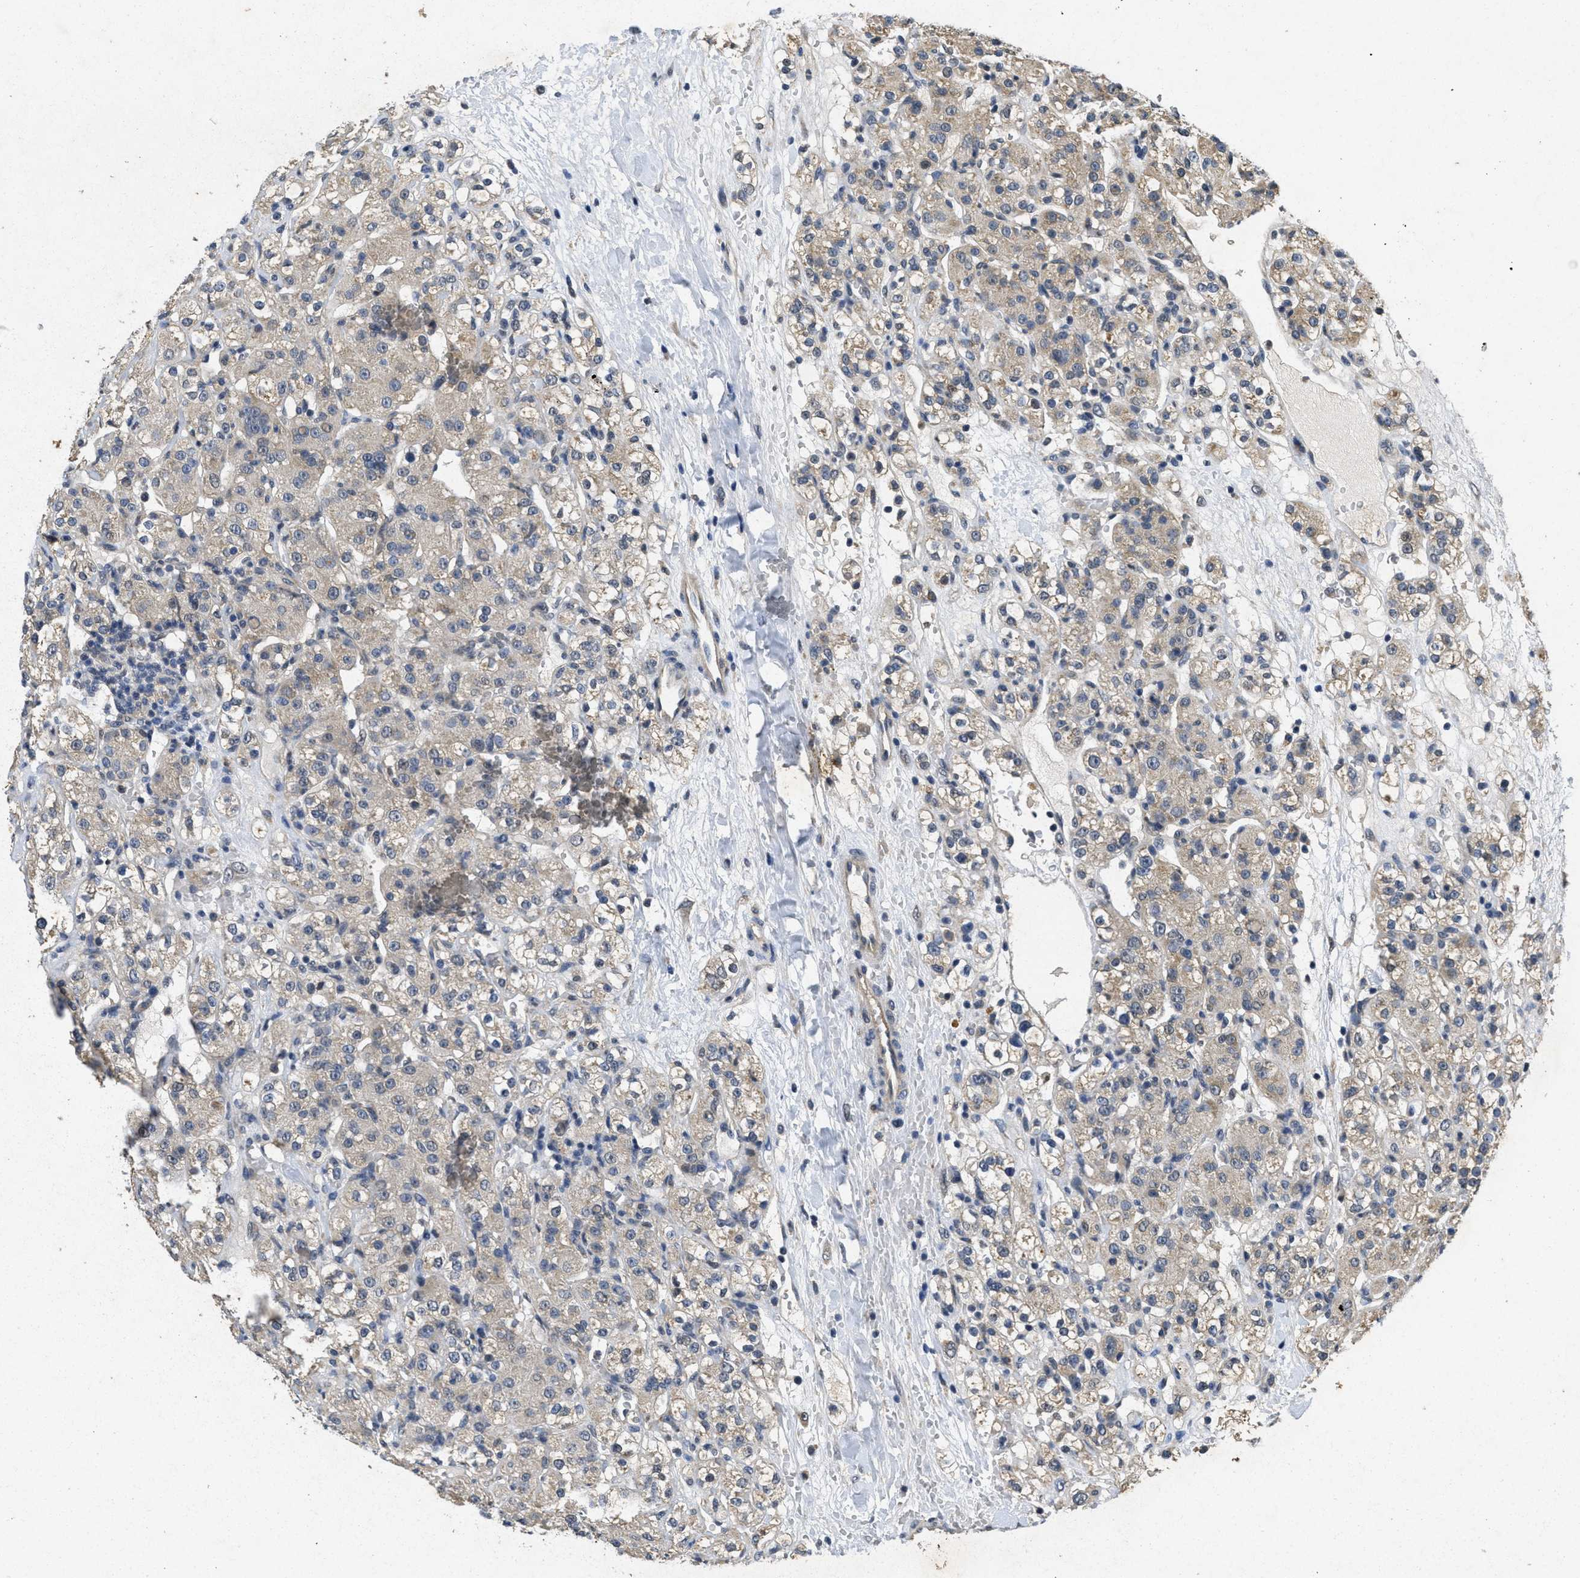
{"staining": {"intensity": "weak", "quantity": ">75%", "location": "cytoplasmic/membranous"}, "tissue": "renal cancer", "cell_type": "Tumor cells", "image_type": "cancer", "snomed": [{"axis": "morphology", "description": "Normal tissue, NOS"}, {"axis": "morphology", "description": "Adenocarcinoma, NOS"}, {"axis": "topography", "description": "Kidney"}], "caption": "Protein staining of renal cancer (adenocarcinoma) tissue reveals weak cytoplasmic/membranous positivity in about >75% of tumor cells.", "gene": "PAPOLG", "patient": {"sex": "male", "age": 61}}